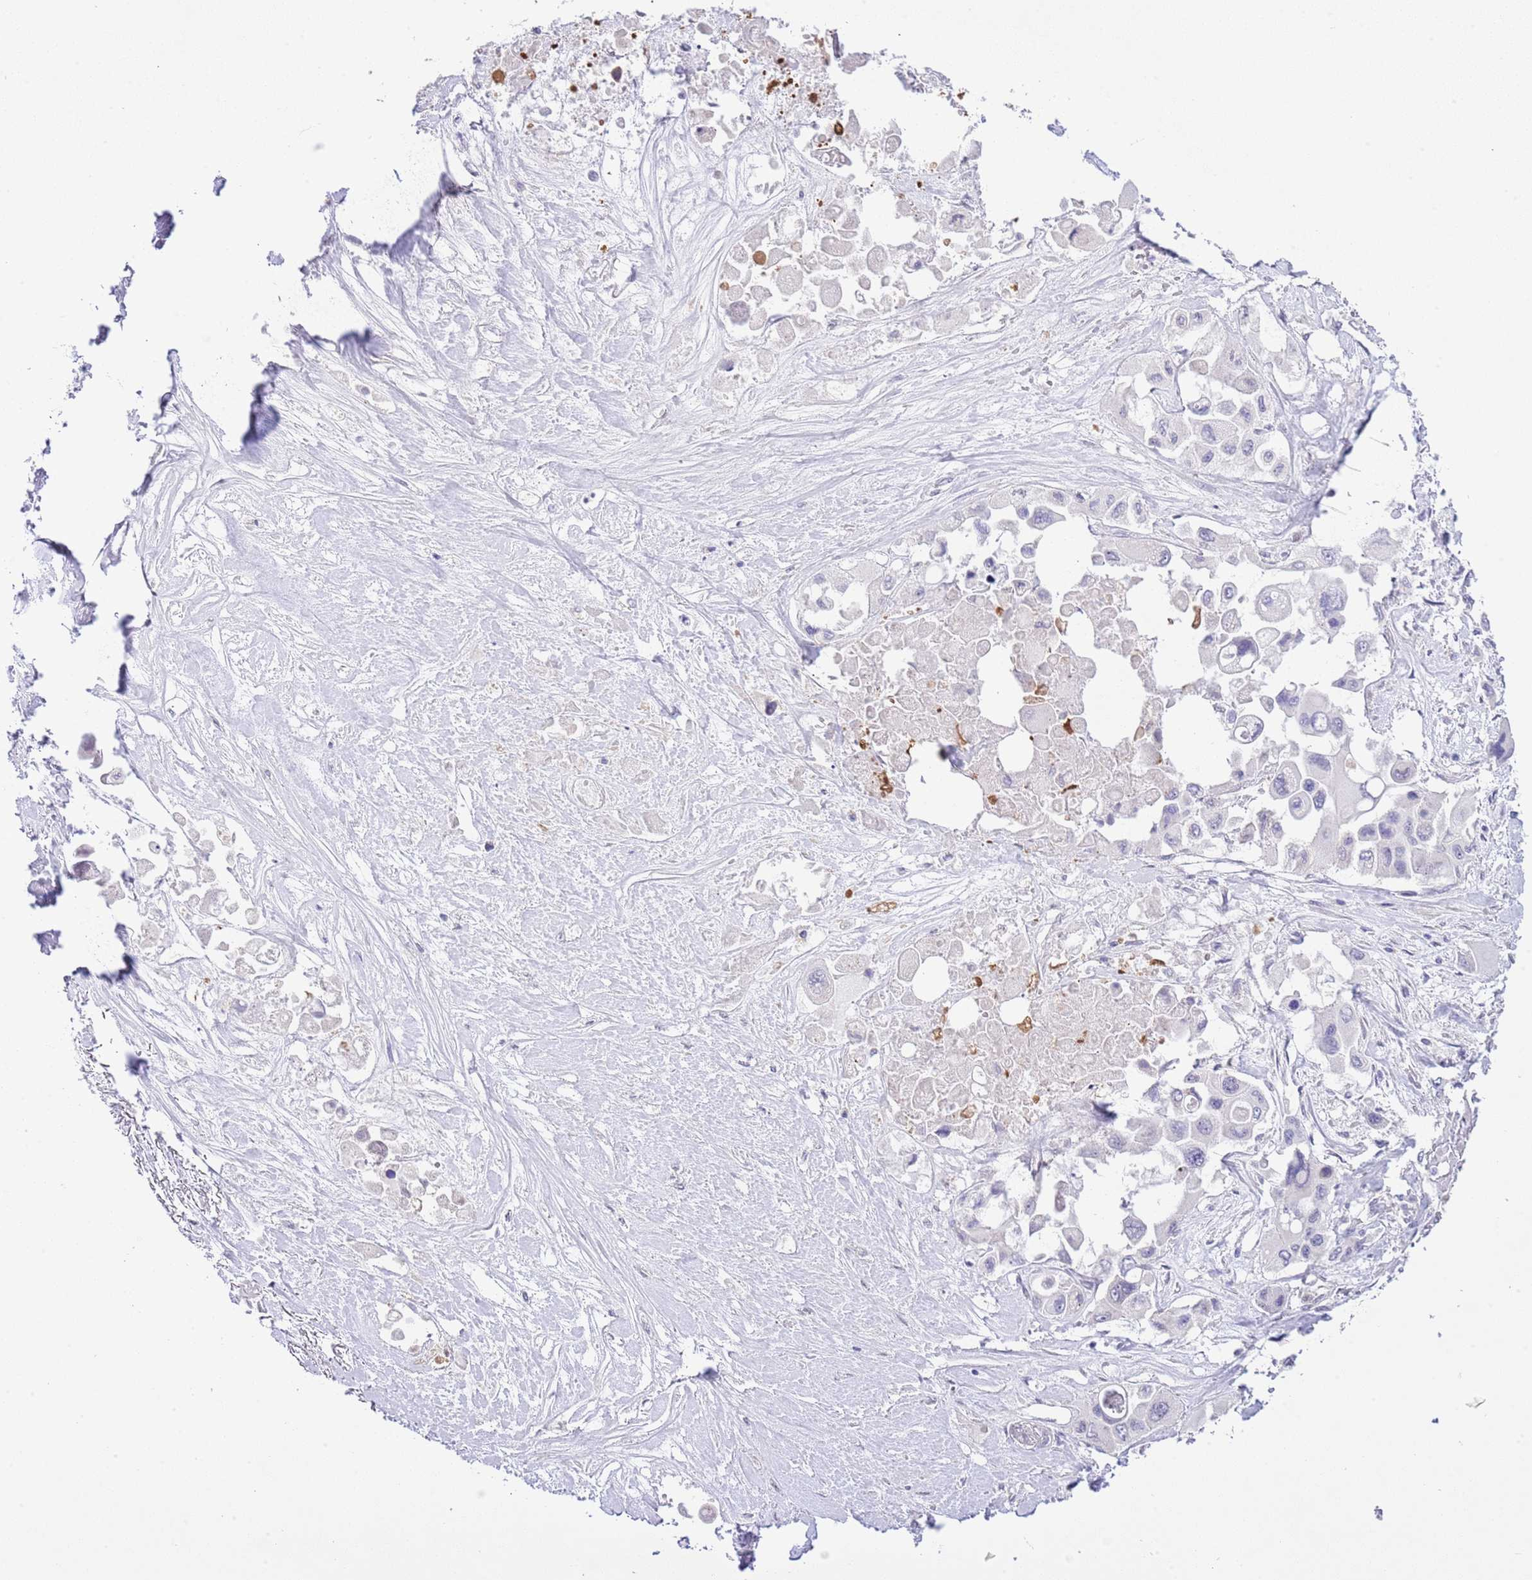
{"staining": {"intensity": "negative", "quantity": "none", "location": "none"}, "tissue": "pancreatic cancer", "cell_type": "Tumor cells", "image_type": "cancer", "snomed": [{"axis": "morphology", "description": "Adenocarcinoma, NOS"}, {"axis": "topography", "description": "Pancreas"}], "caption": "Protein analysis of pancreatic cancer reveals no significant staining in tumor cells.", "gene": "OR2Z1", "patient": {"sex": "male", "age": 92}}